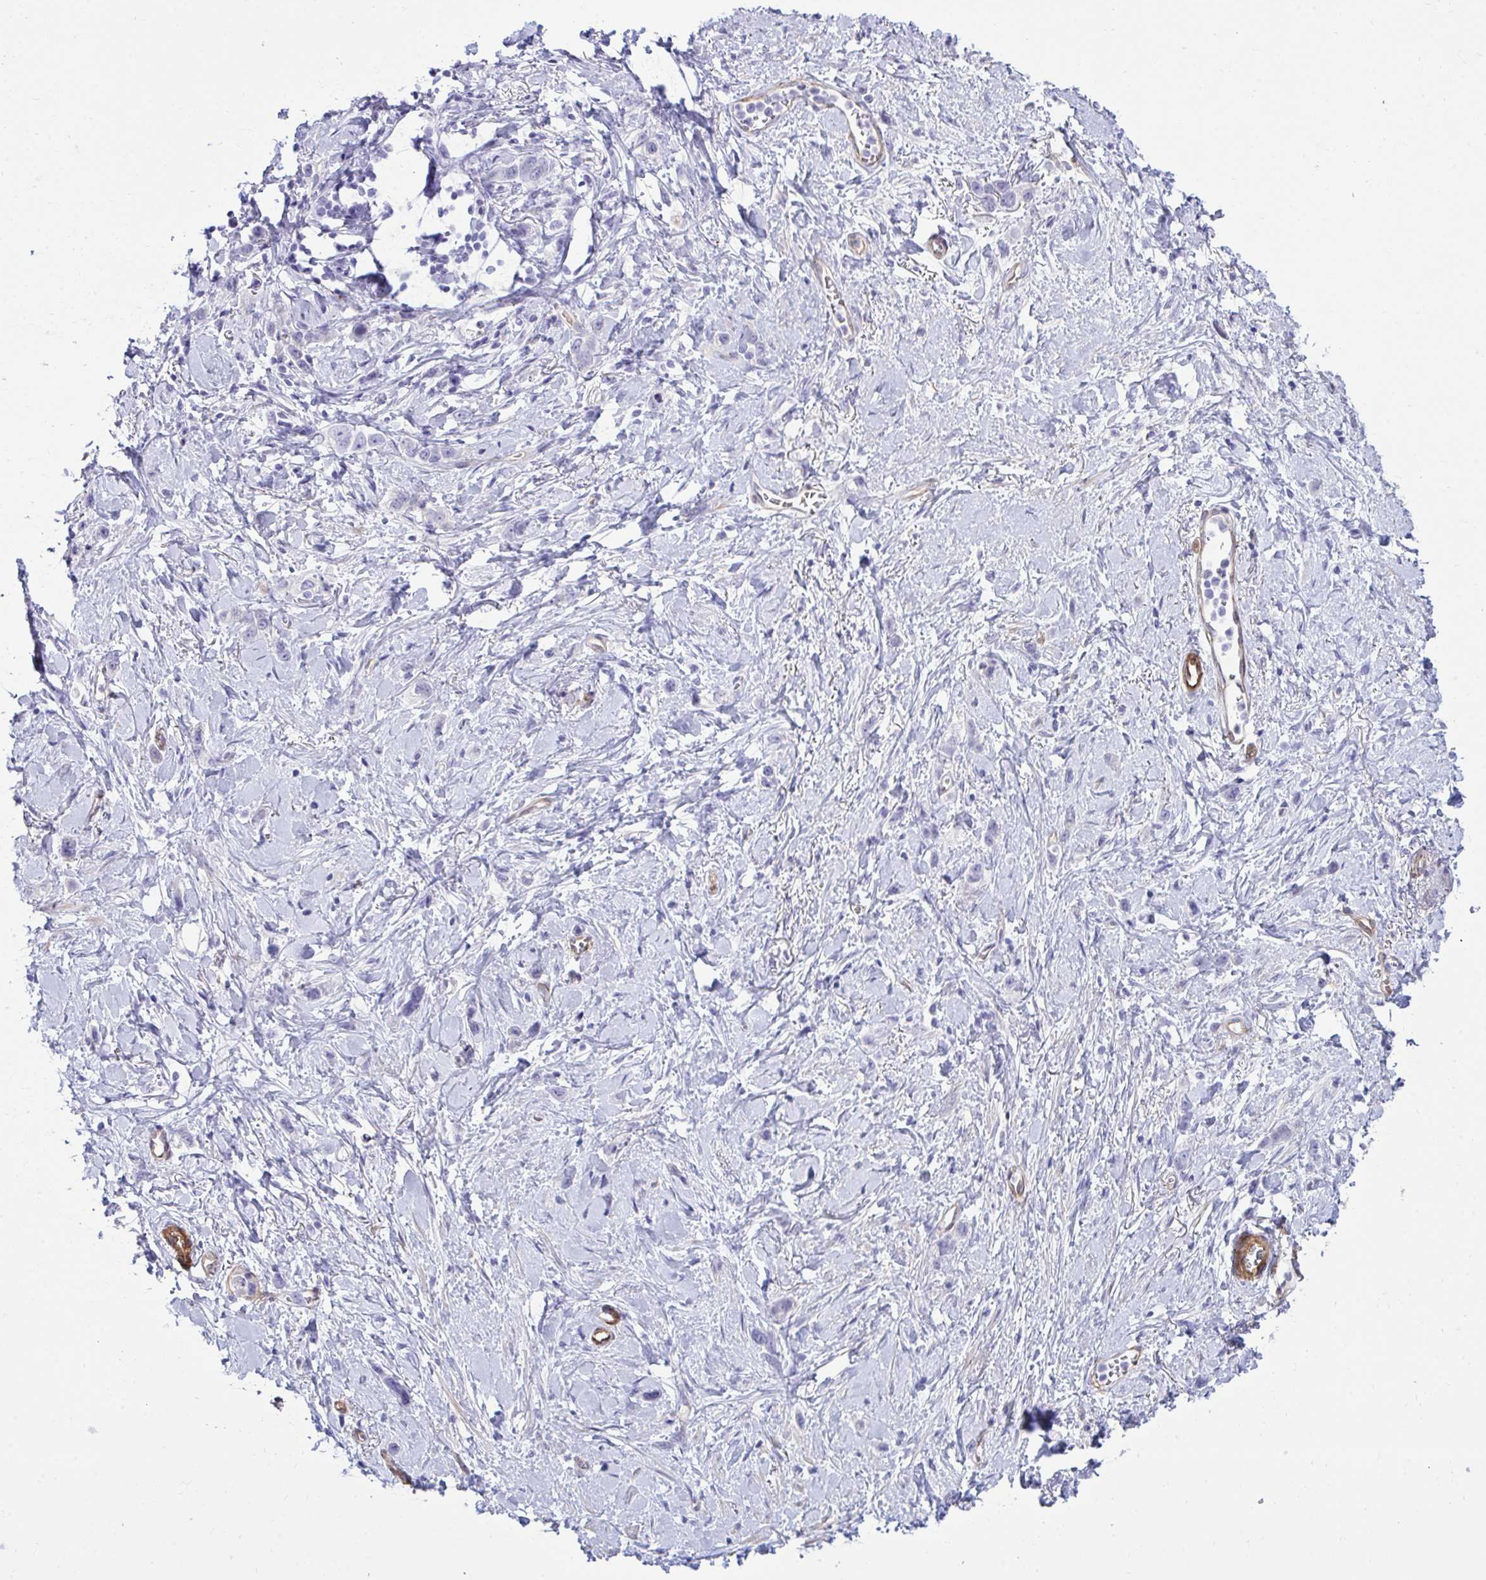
{"staining": {"intensity": "negative", "quantity": "none", "location": "none"}, "tissue": "stomach cancer", "cell_type": "Tumor cells", "image_type": "cancer", "snomed": [{"axis": "morphology", "description": "Adenocarcinoma, NOS"}, {"axis": "topography", "description": "Stomach"}], "caption": "Tumor cells show no significant positivity in adenocarcinoma (stomach).", "gene": "UBL3", "patient": {"sex": "female", "age": 65}}